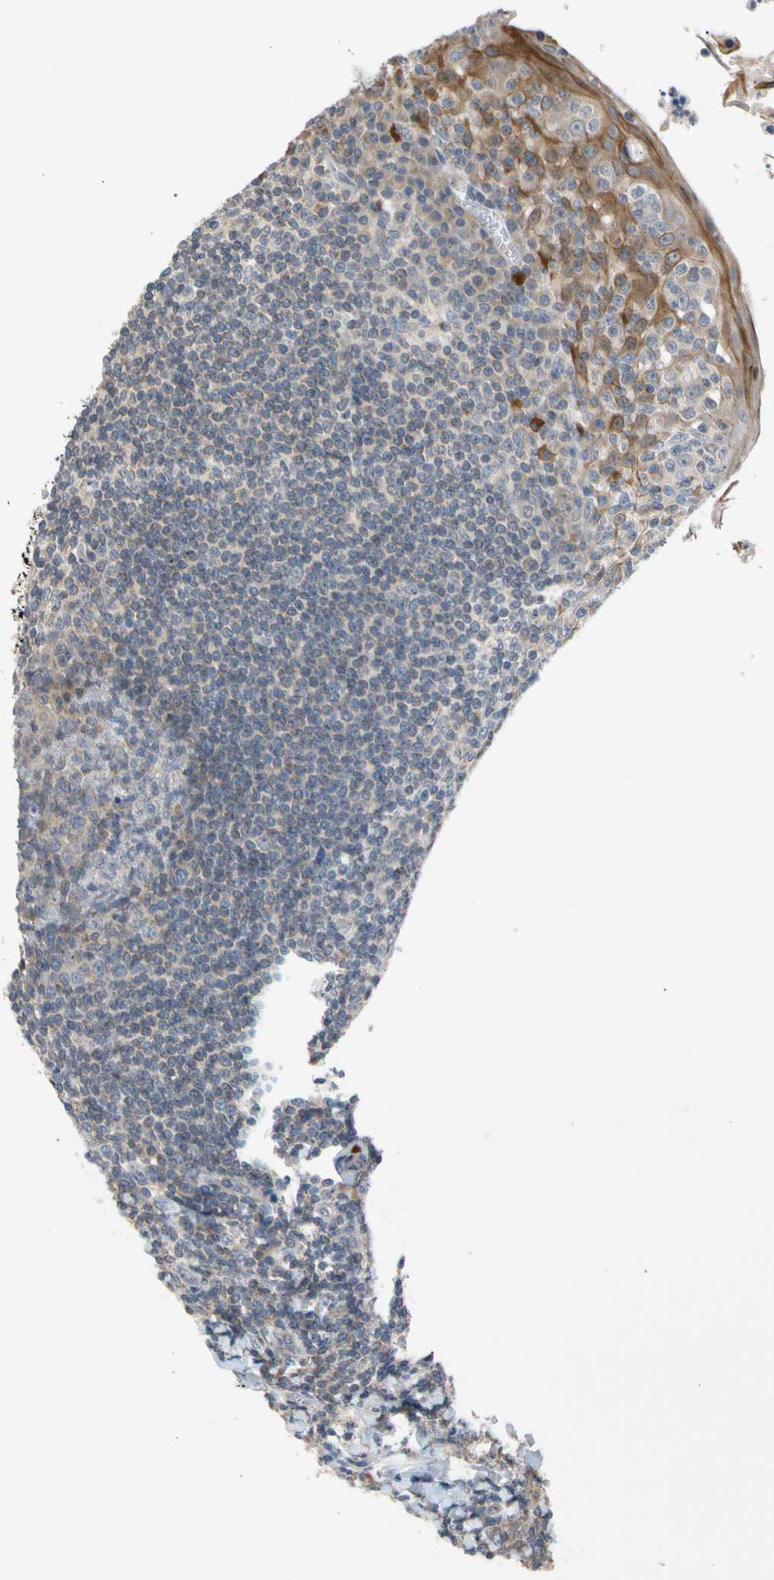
{"staining": {"intensity": "weak", "quantity": "<25%", "location": "cytoplasmic/membranous"}, "tissue": "tonsil", "cell_type": "Germinal center cells", "image_type": "normal", "snomed": [{"axis": "morphology", "description": "Normal tissue, NOS"}, {"axis": "topography", "description": "Tonsil"}], "caption": "The micrograph exhibits no staining of germinal center cells in unremarkable tonsil.", "gene": "CNST", "patient": {"sex": "male", "age": 31}}